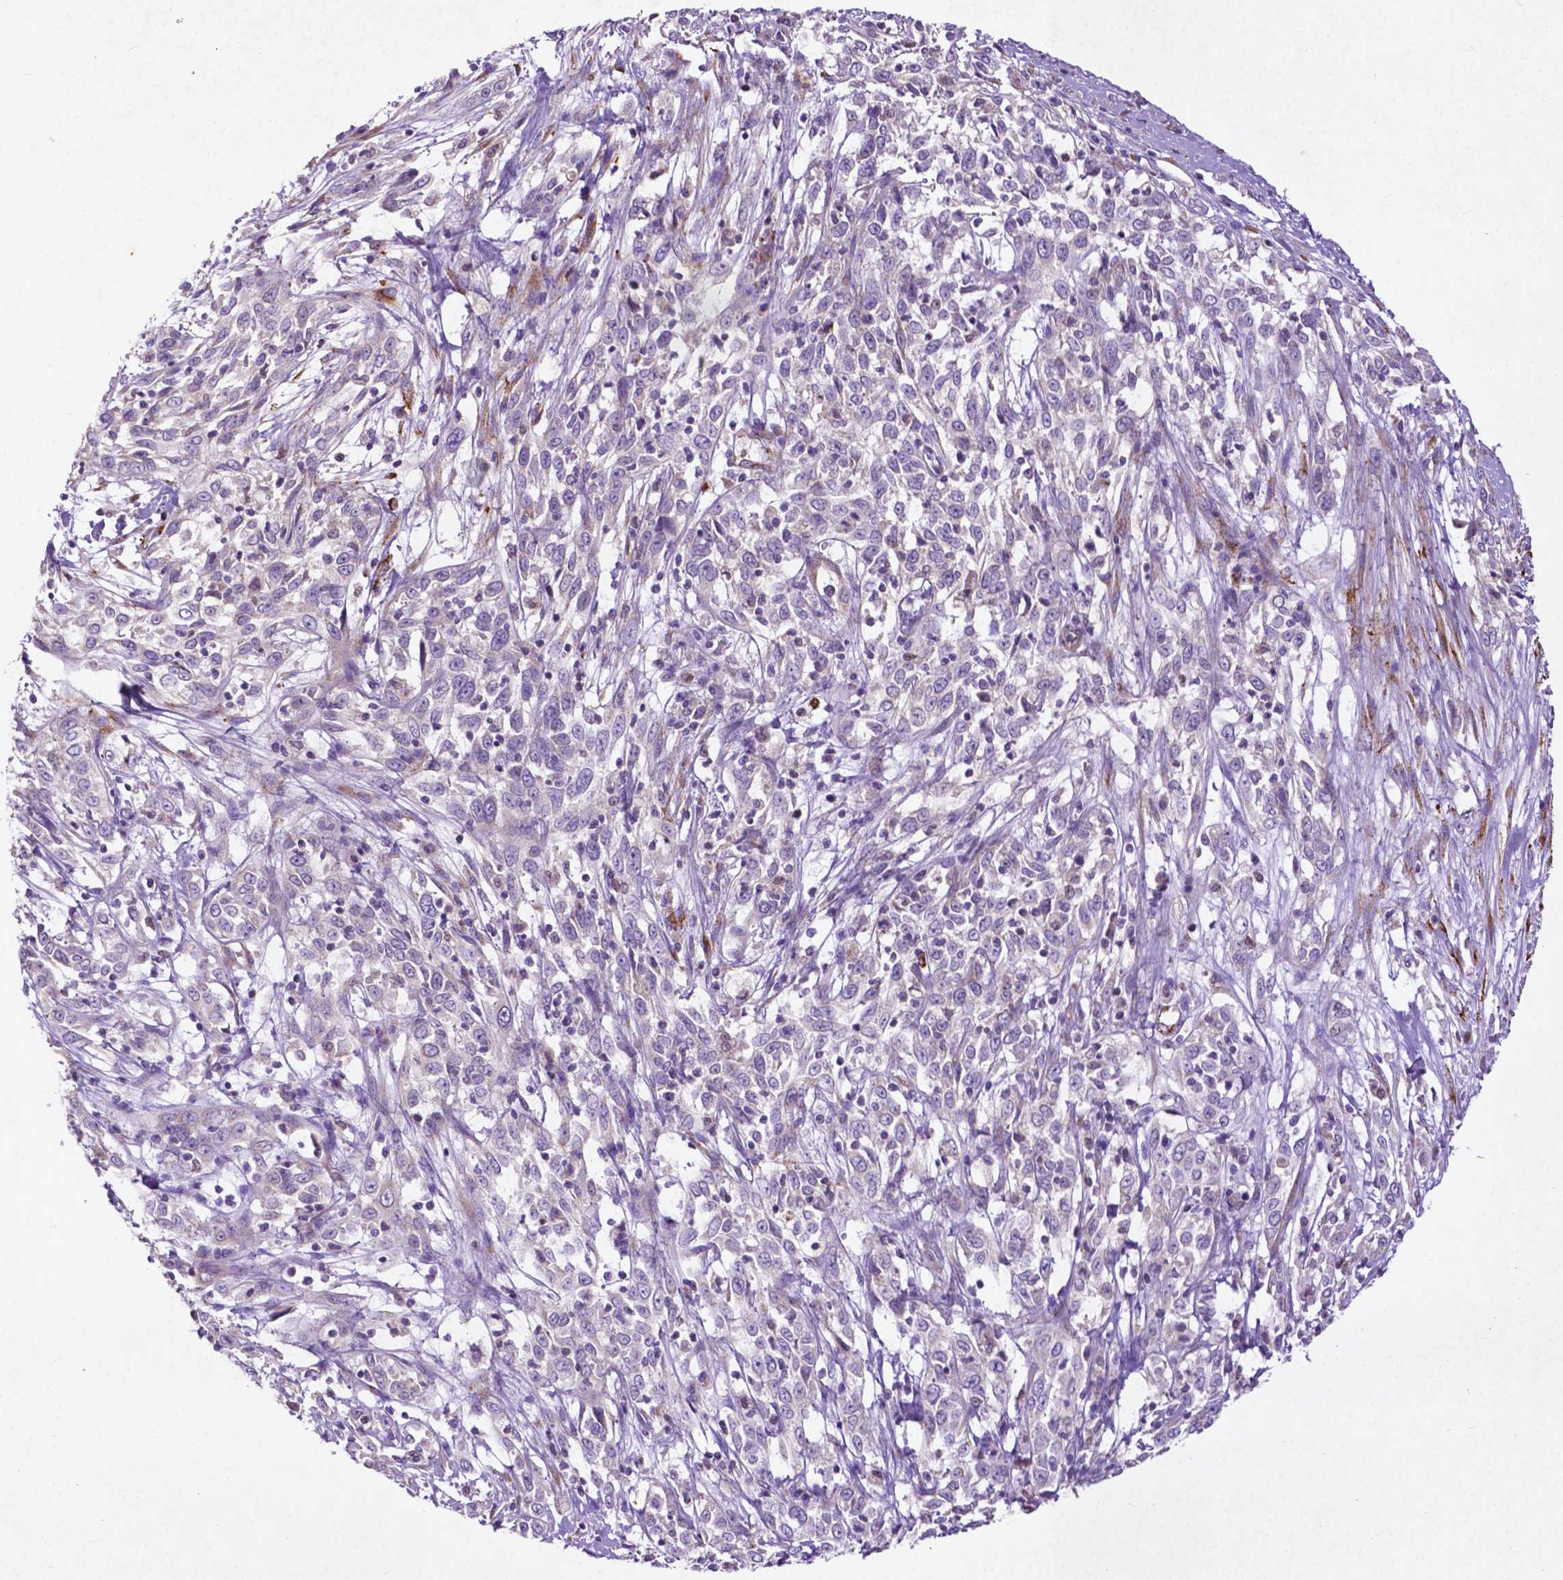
{"staining": {"intensity": "negative", "quantity": "none", "location": "none"}, "tissue": "cervical cancer", "cell_type": "Tumor cells", "image_type": "cancer", "snomed": [{"axis": "morphology", "description": "Adenocarcinoma, NOS"}, {"axis": "topography", "description": "Cervix"}], "caption": "DAB immunohistochemical staining of cervical adenocarcinoma displays no significant positivity in tumor cells.", "gene": "THEGL", "patient": {"sex": "female", "age": 40}}